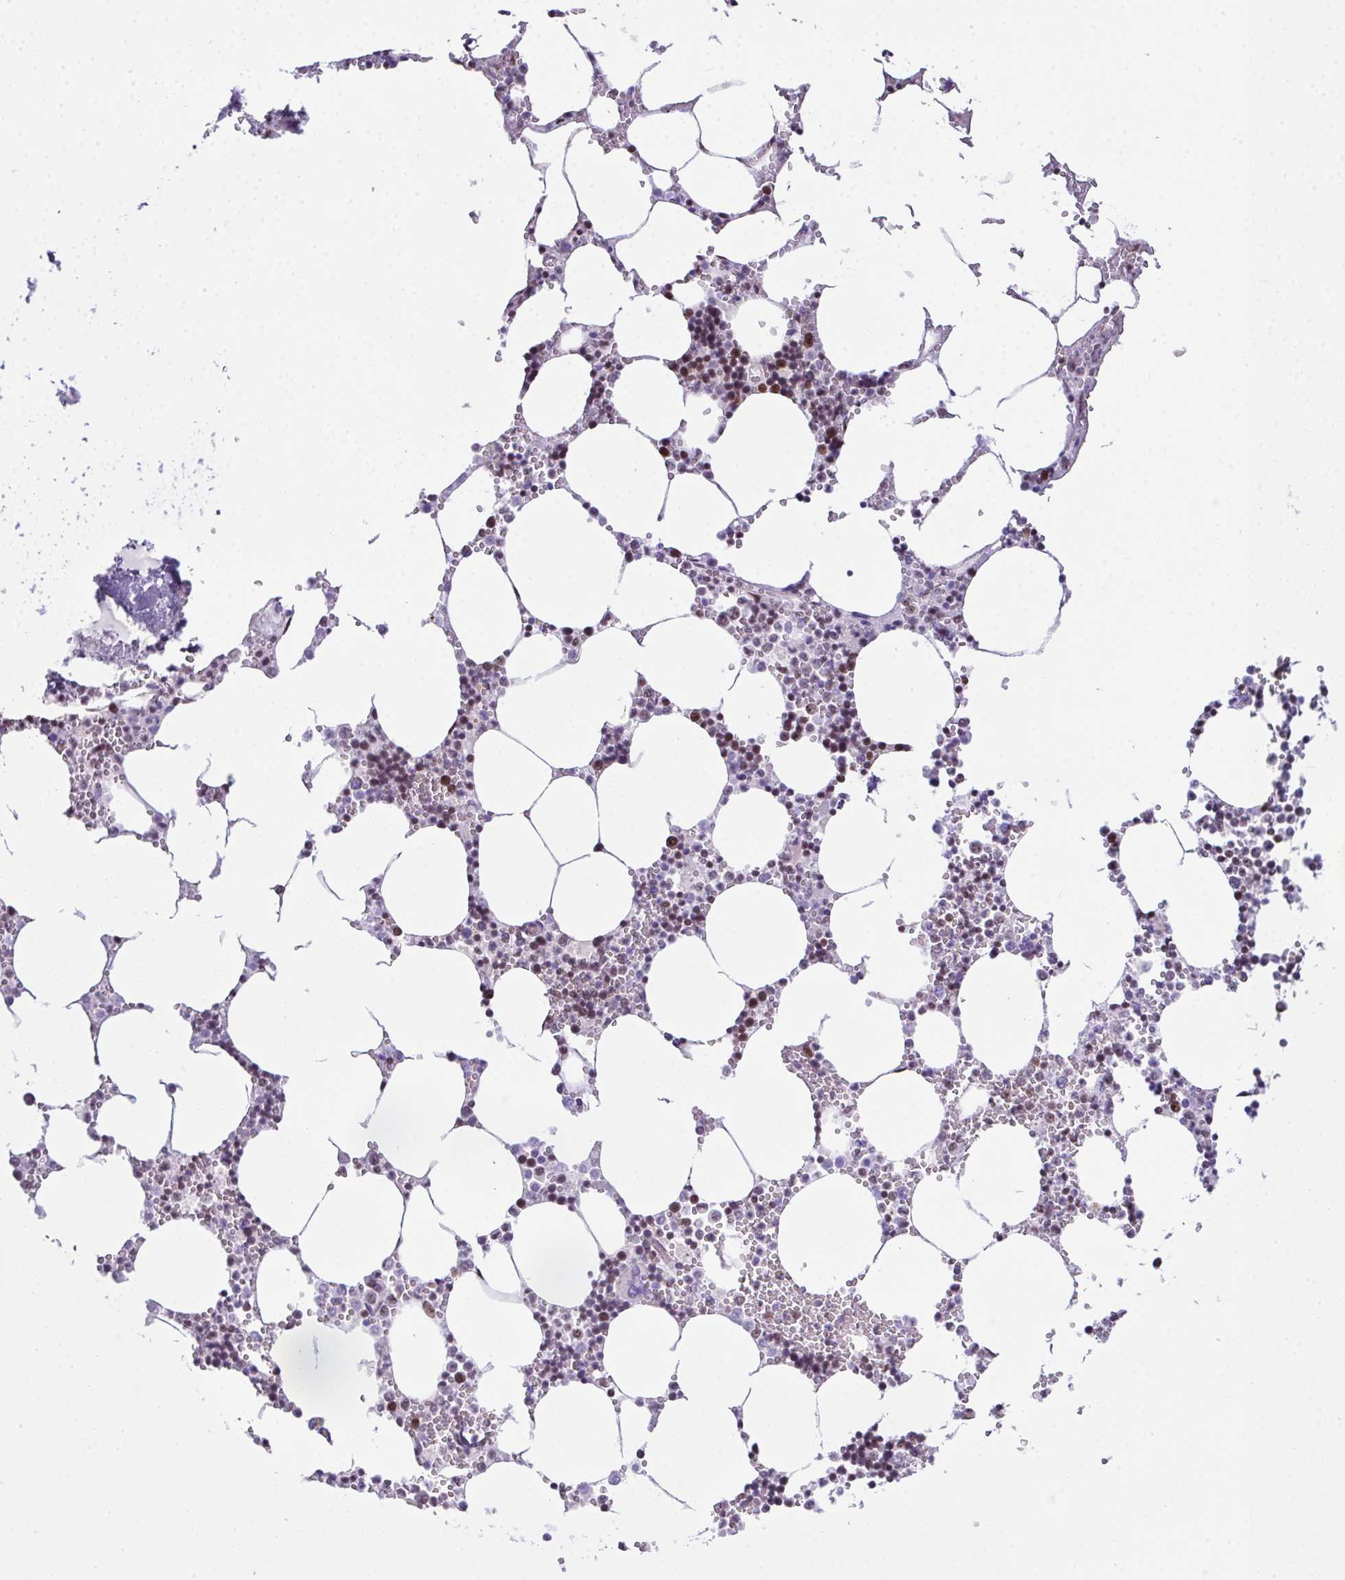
{"staining": {"intensity": "moderate", "quantity": "<25%", "location": "nuclear"}, "tissue": "bone marrow", "cell_type": "Hematopoietic cells", "image_type": "normal", "snomed": [{"axis": "morphology", "description": "Normal tissue, NOS"}, {"axis": "topography", "description": "Bone marrow"}], "caption": "This photomicrograph reveals IHC staining of unremarkable human bone marrow, with low moderate nuclear expression in approximately <25% of hematopoietic cells.", "gene": "ZNF800", "patient": {"sex": "male", "age": 54}}